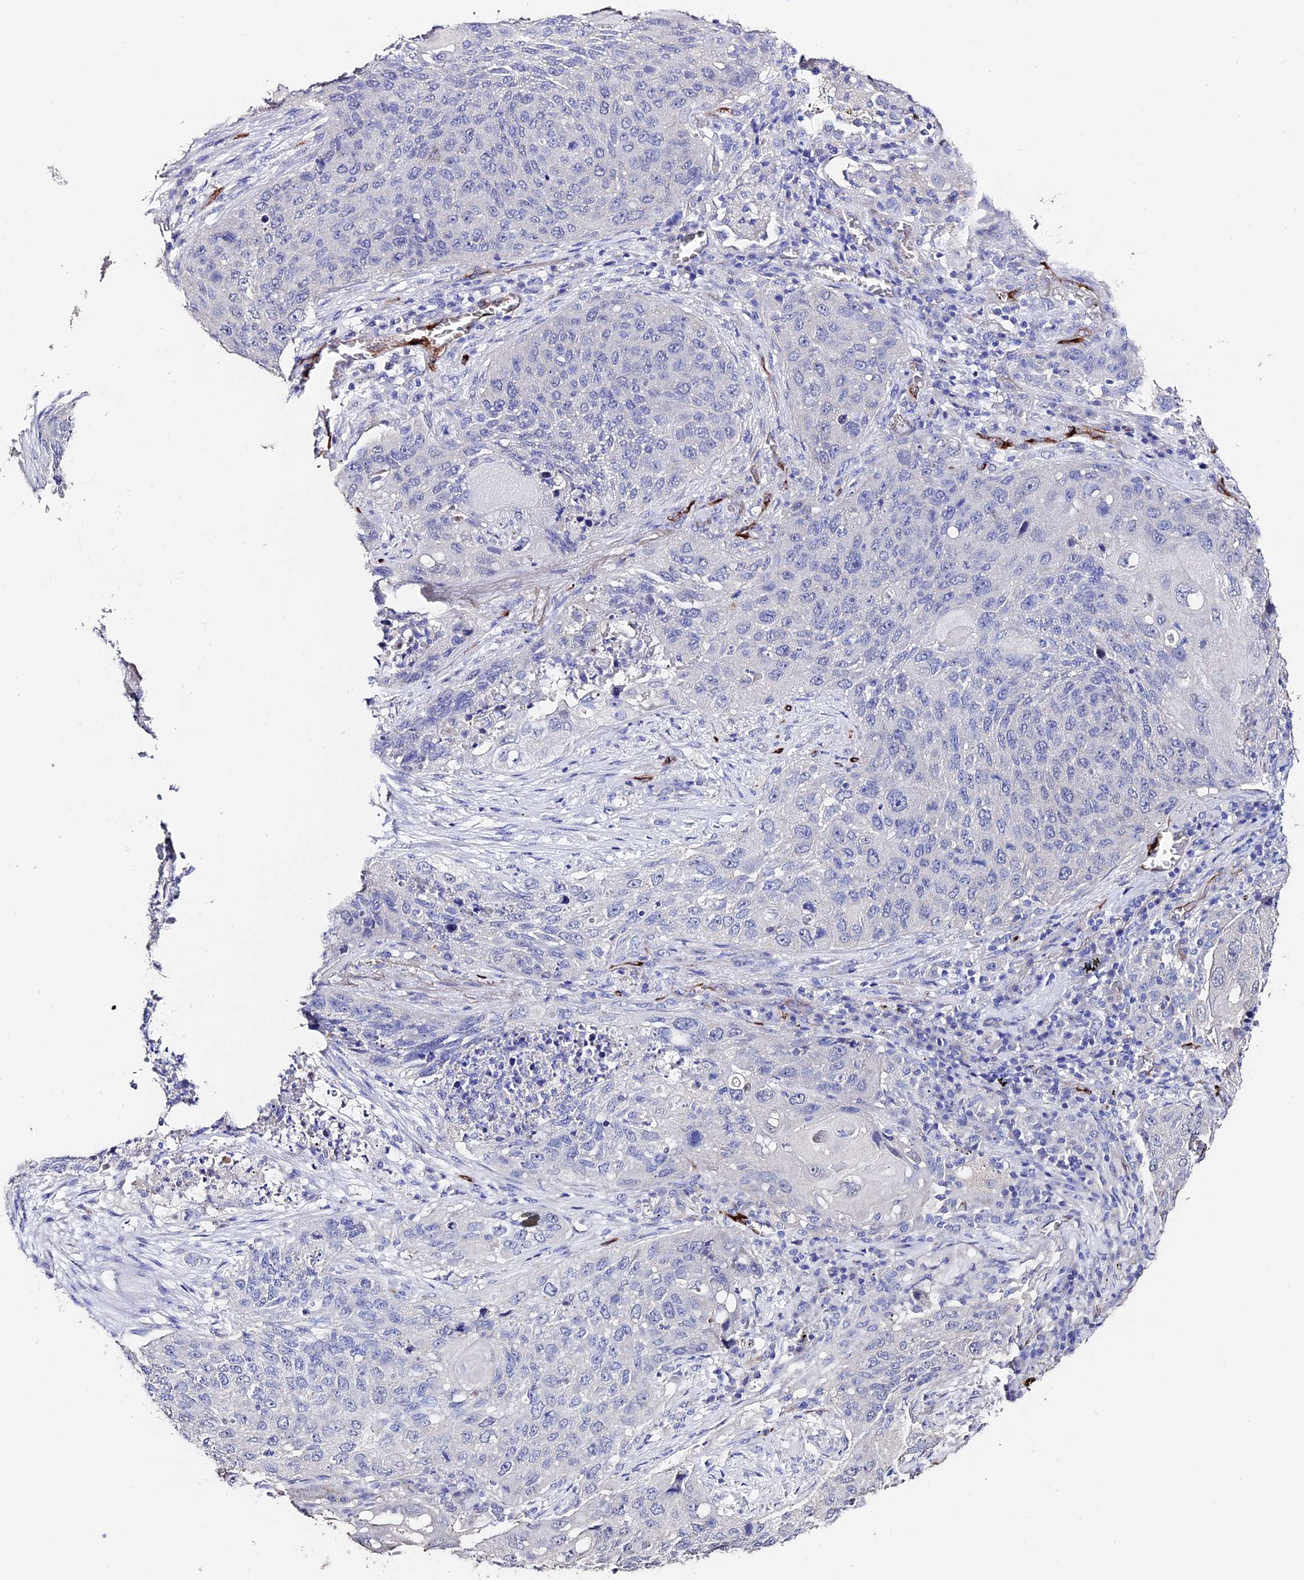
{"staining": {"intensity": "negative", "quantity": "none", "location": "none"}, "tissue": "lung cancer", "cell_type": "Tumor cells", "image_type": "cancer", "snomed": [{"axis": "morphology", "description": "Squamous cell carcinoma, NOS"}, {"axis": "topography", "description": "Lung"}], "caption": "High magnification brightfield microscopy of squamous cell carcinoma (lung) stained with DAB (3,3'-diaminobenzidine) (brown) and counterstained with hematoxylin (blue): tumor cells show no significant staining.", "gene": "ESM1", "patient": {"sex": "female", "age": 63}}